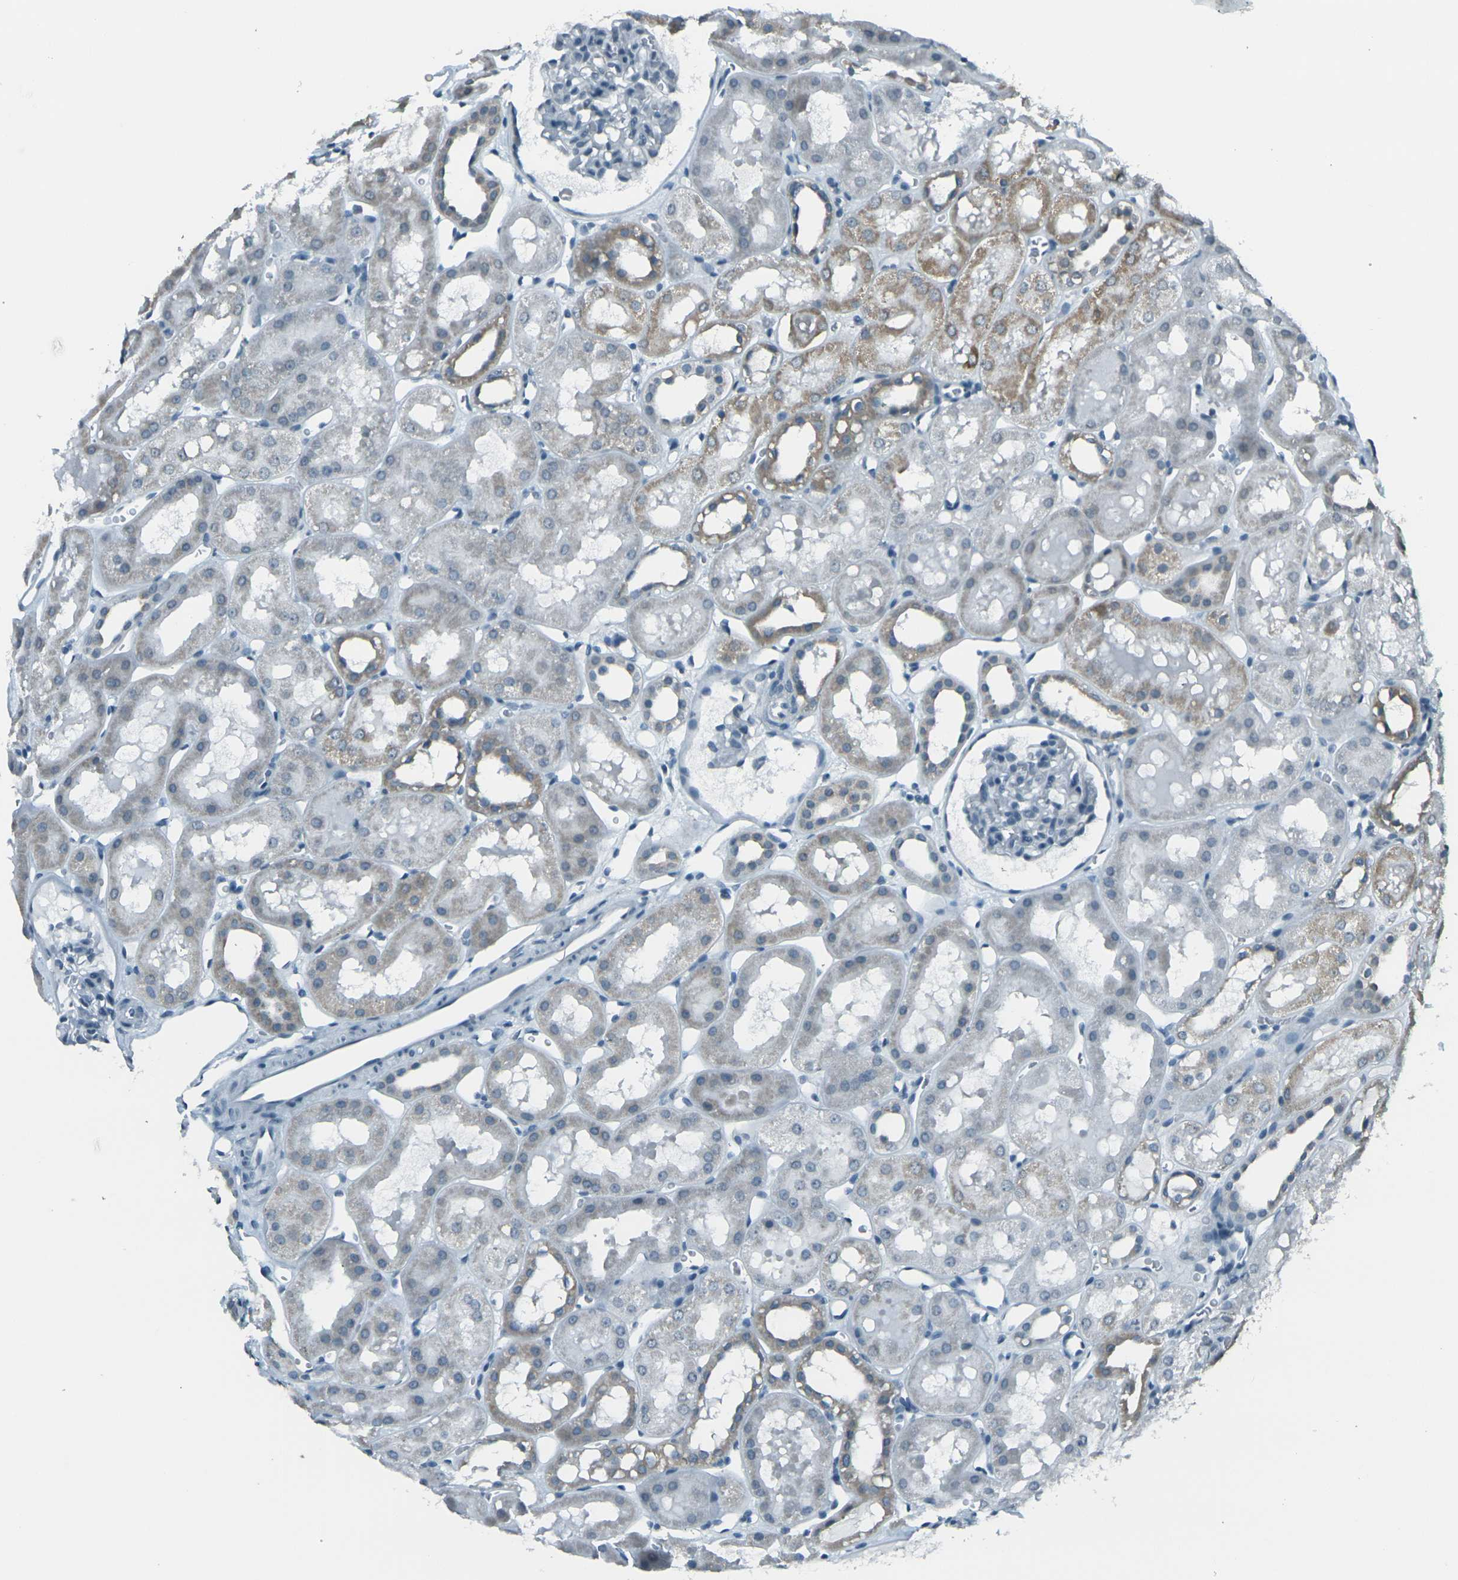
{"staining": {"intensity": "negative", "quantity": "none", "location": "none"}, "tissue": "kidney", "cell_type": "Cells in glomeruli", "image_type": "normal", "snomed": [{"axis": "morphology", "description": "Normal tissue, NOS"}, {"axis": "topography", "description": "Kidney"}, {"axis": "topography", "description": "Urinary bladder"}], "caption": "Kidney was stained to show a protein in brown. There is no significant staining in cells in glomeruli. The staining was performed using DAB to visualize the protein expression in brown, while the nuclei were stained in blue with hematoxylin (Magnification: 20x).", "gene": "H2BC1", "patient": {"sex": "male", "age": 16}}